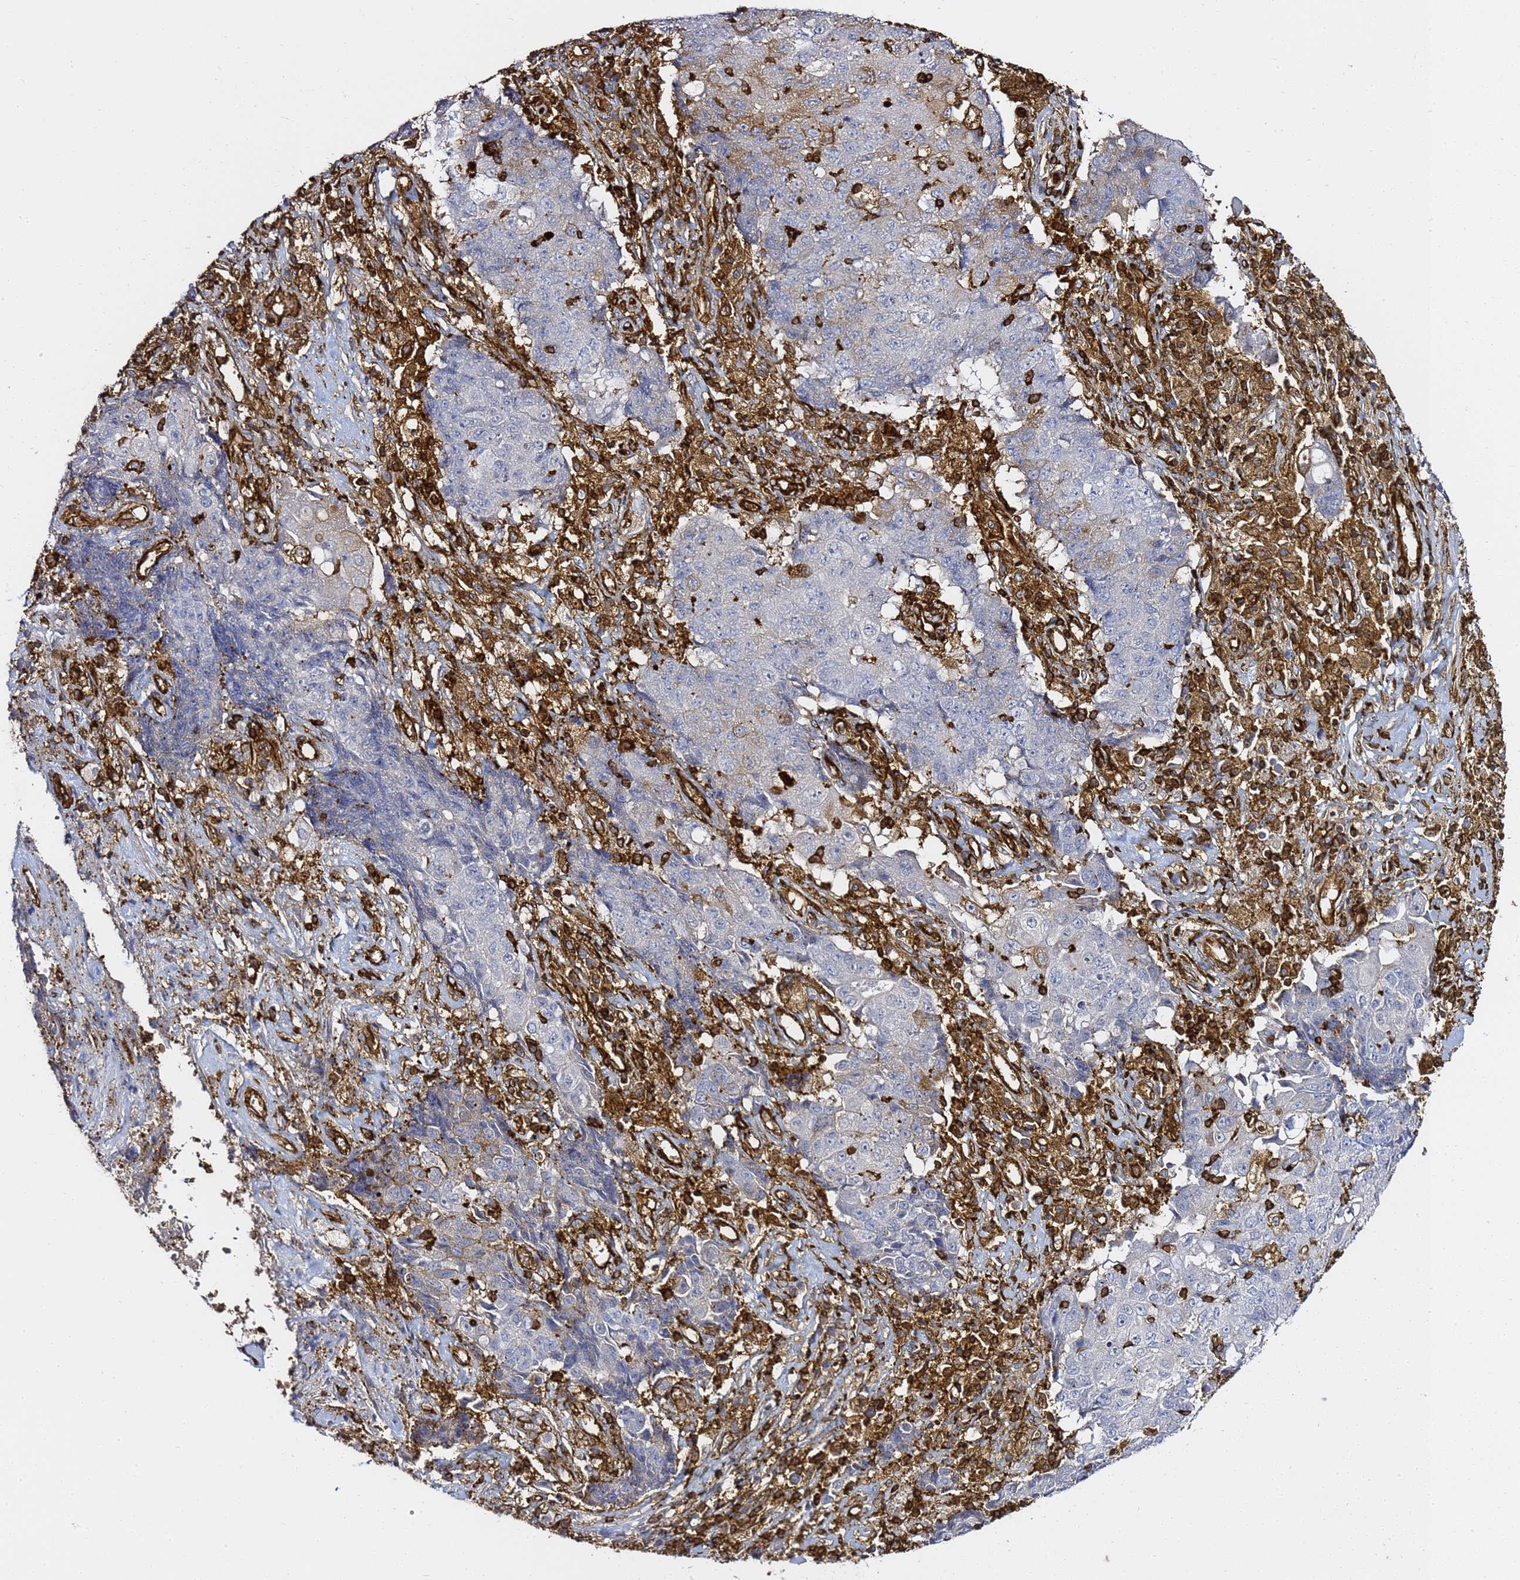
{"staining": {"intensity": "negative", "quantity": "none", "location": "none"}, "tissue": "ovarian cancer", "cell_type": "Tumor cells", "image_type": "cancer", "snomed": [{"axis": "morphology", "description": "Carcinoma, endometroid"}, {"axis": "topography", "description": "Ovary"}], "caption": "This is a image of IHC staining of ovarian cancer (endometroid carcinoma), which shows no staining in tumor cells.", "gene": "ZBTB8OS", "patient": {"sex": "female", "age": 42}}